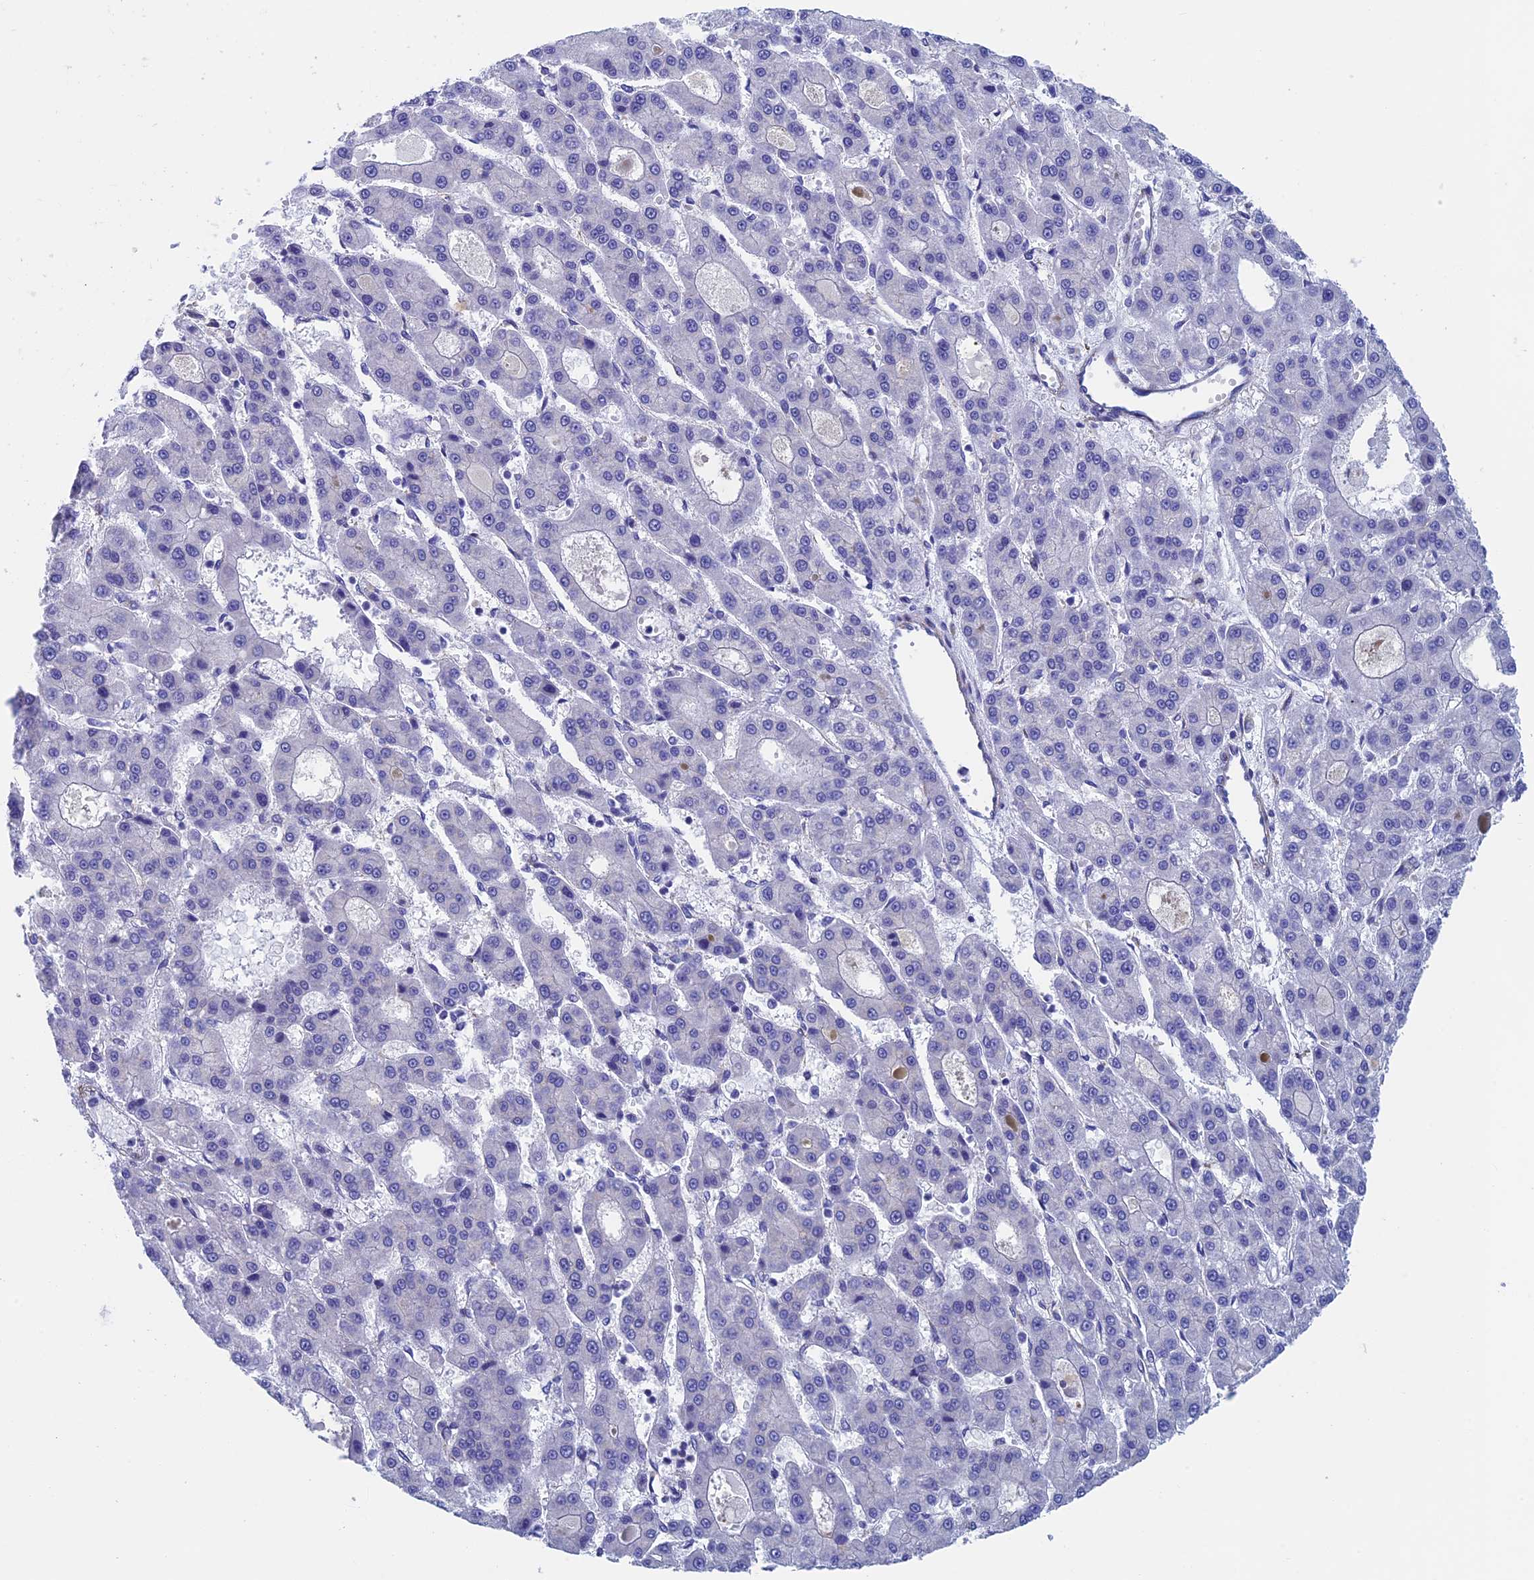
{"staining": {"intensity": "negative", "quantity": "none", "location": "none"}, "tissue": "liver cancer", "cell_type": "Tumor cells", "image_type": "cancer", "snomed": [{"axis": "morphology", "description": "Carcinoma, Hepatocellular, NOS"}, {"axis": "topography", "description": "Liver"}], "caption": "Liver cancer stained for a protein using immunohistochemistry (IHC) shows no staining tumor cells.", "gene": "SEPTIN1", "patient": {"sex": "male", "age": 70}}